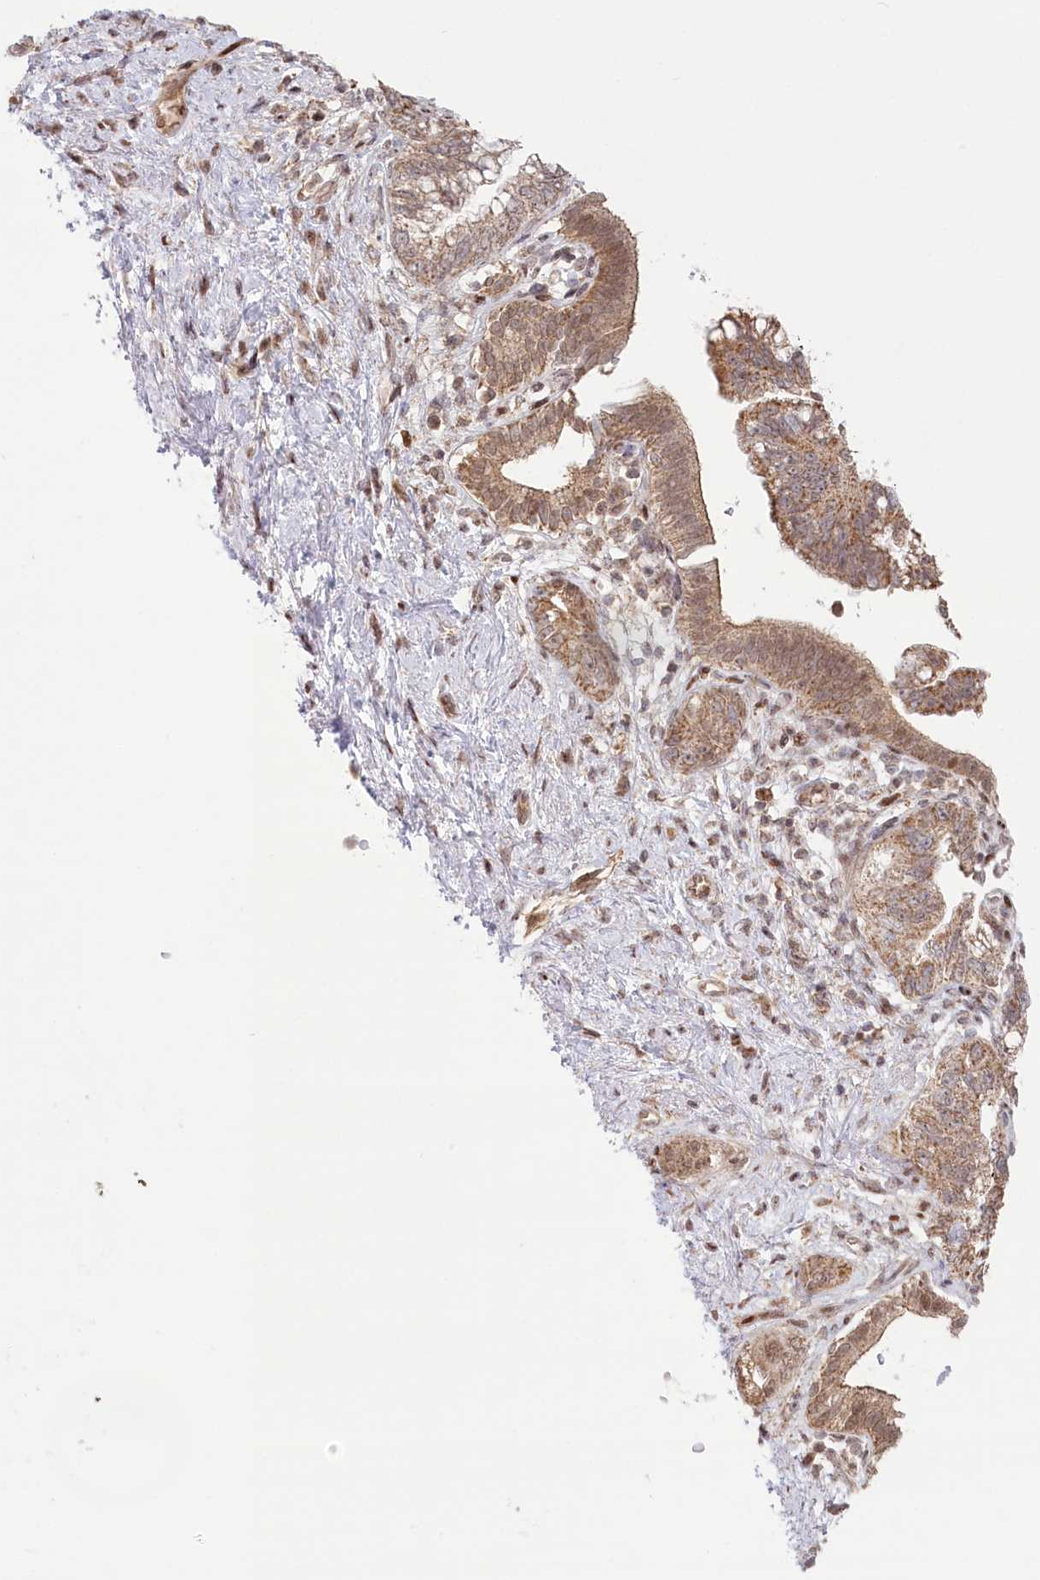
{"staining": {"intensity": "moderate", "quantity": ">75%", "location": "cytoplasmic/membranous,nuclear"}, "tissue": "pancreatic cancer", "cell_type": "Tumor cells", "image_type": "cancer", "snomed": [{"axis": "morphology", "description": "Adenocarcinoma, NOS"}, {"axis": "topography", "description": "Pancreas"}], "caption": "Protein analysis of pancreatic cancer tissue reveals moderate cytoplasmic/membranous and nuclear positivity in approximately >75% of tumor cells.", "gene": "PYURF", "patient": {"sex": "female", "age": 73}}